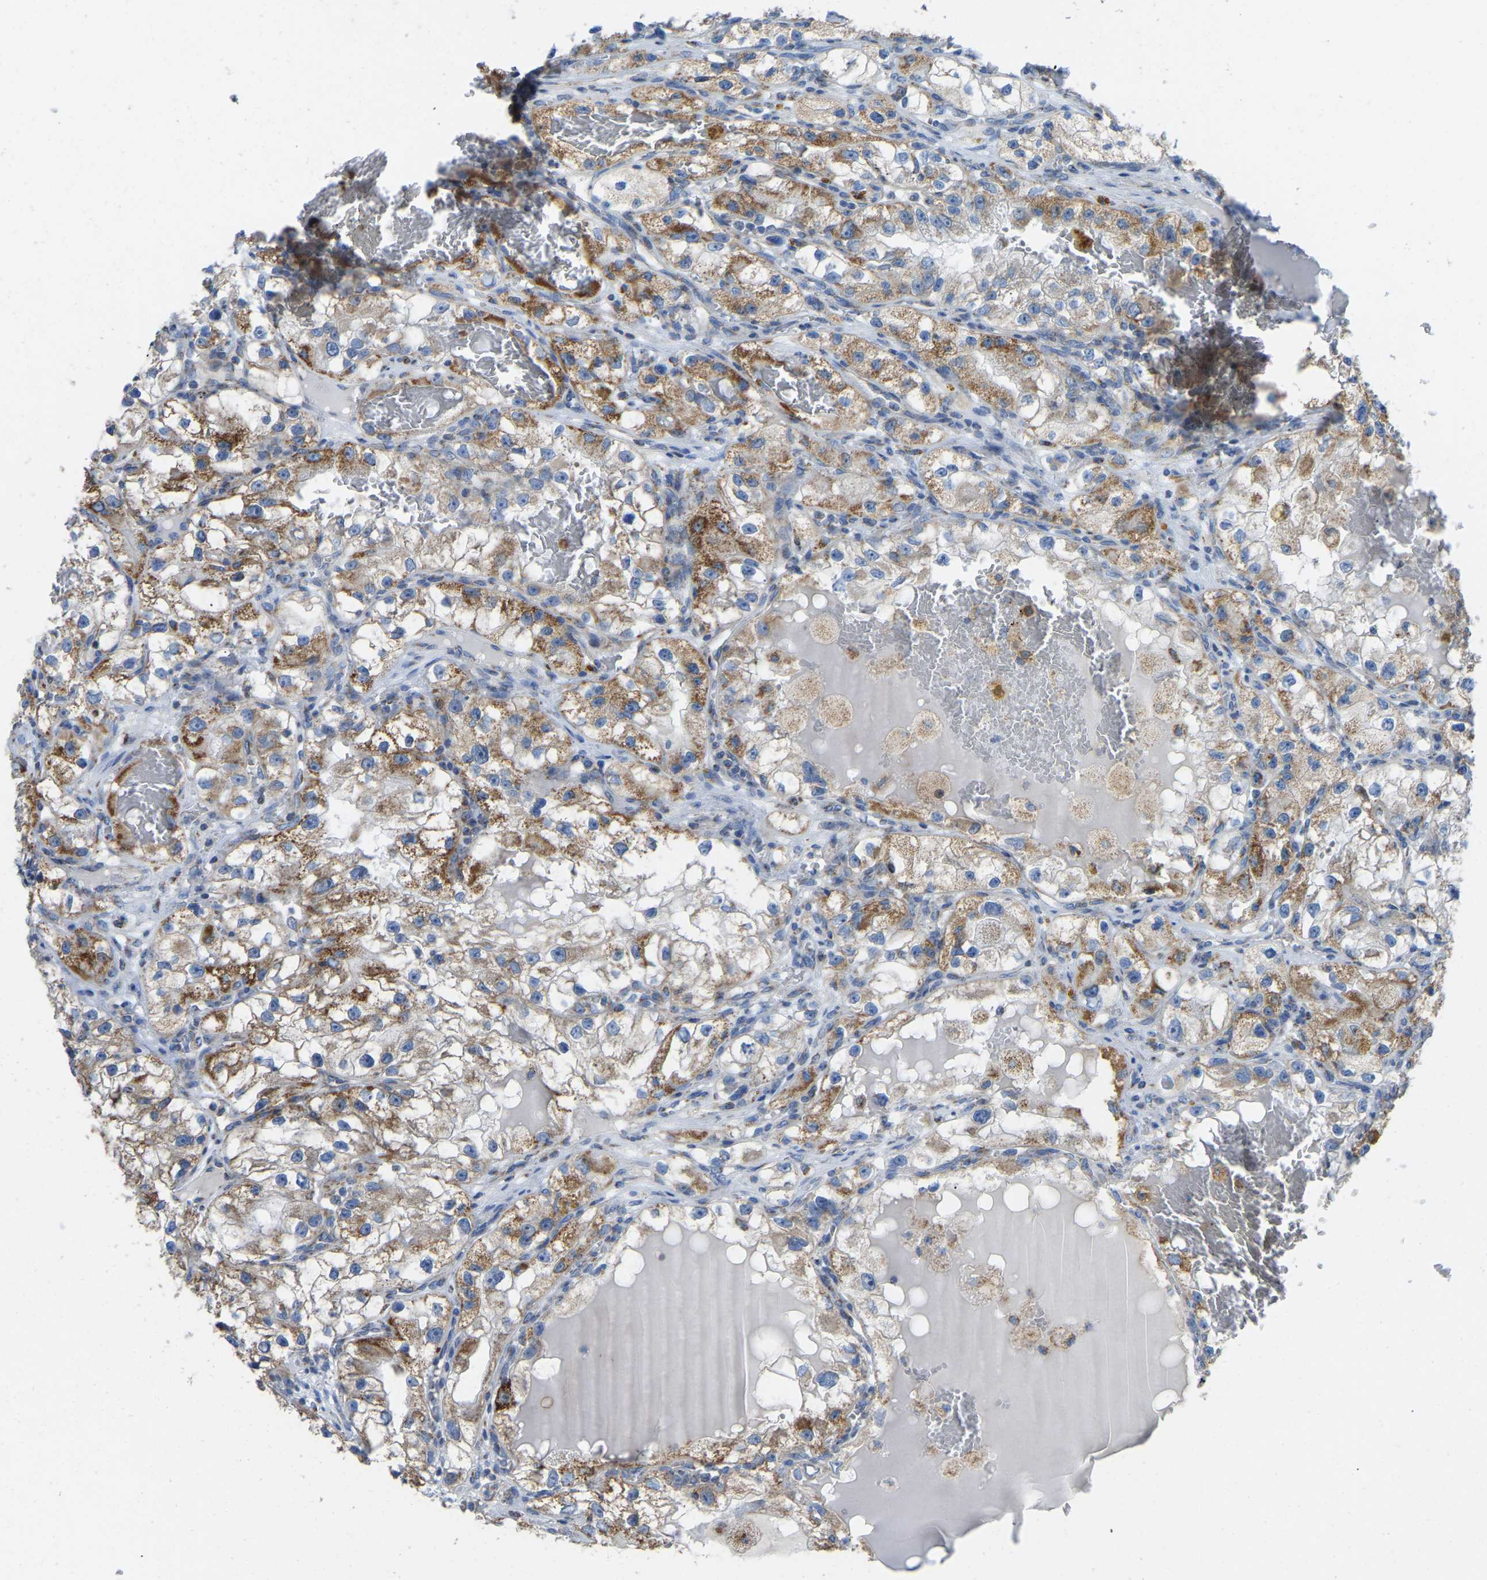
{"staining": {"intensity": "moderate", "quantity": ">75%", "location": "cytoplasmic/membranous"}, "tissue": "renal cancer", "cell_type": "Tumor cells", "image_type": "cancer", "snomed": [{"axis": "morphology", "description": "Adenocarcinoma, NOS"}, {"axis": "topography", "description": "Kidney"}], "caption": "Moderate cytoplasmic/membranous protein expression is present in approximately >75% of tumor cells in renal adenocarcinoma. (brown staining indicates protein expression, while blue staining denotes nuclei).", "gene": "ETFB", "patient": {"sex": "female", "age": 57}}